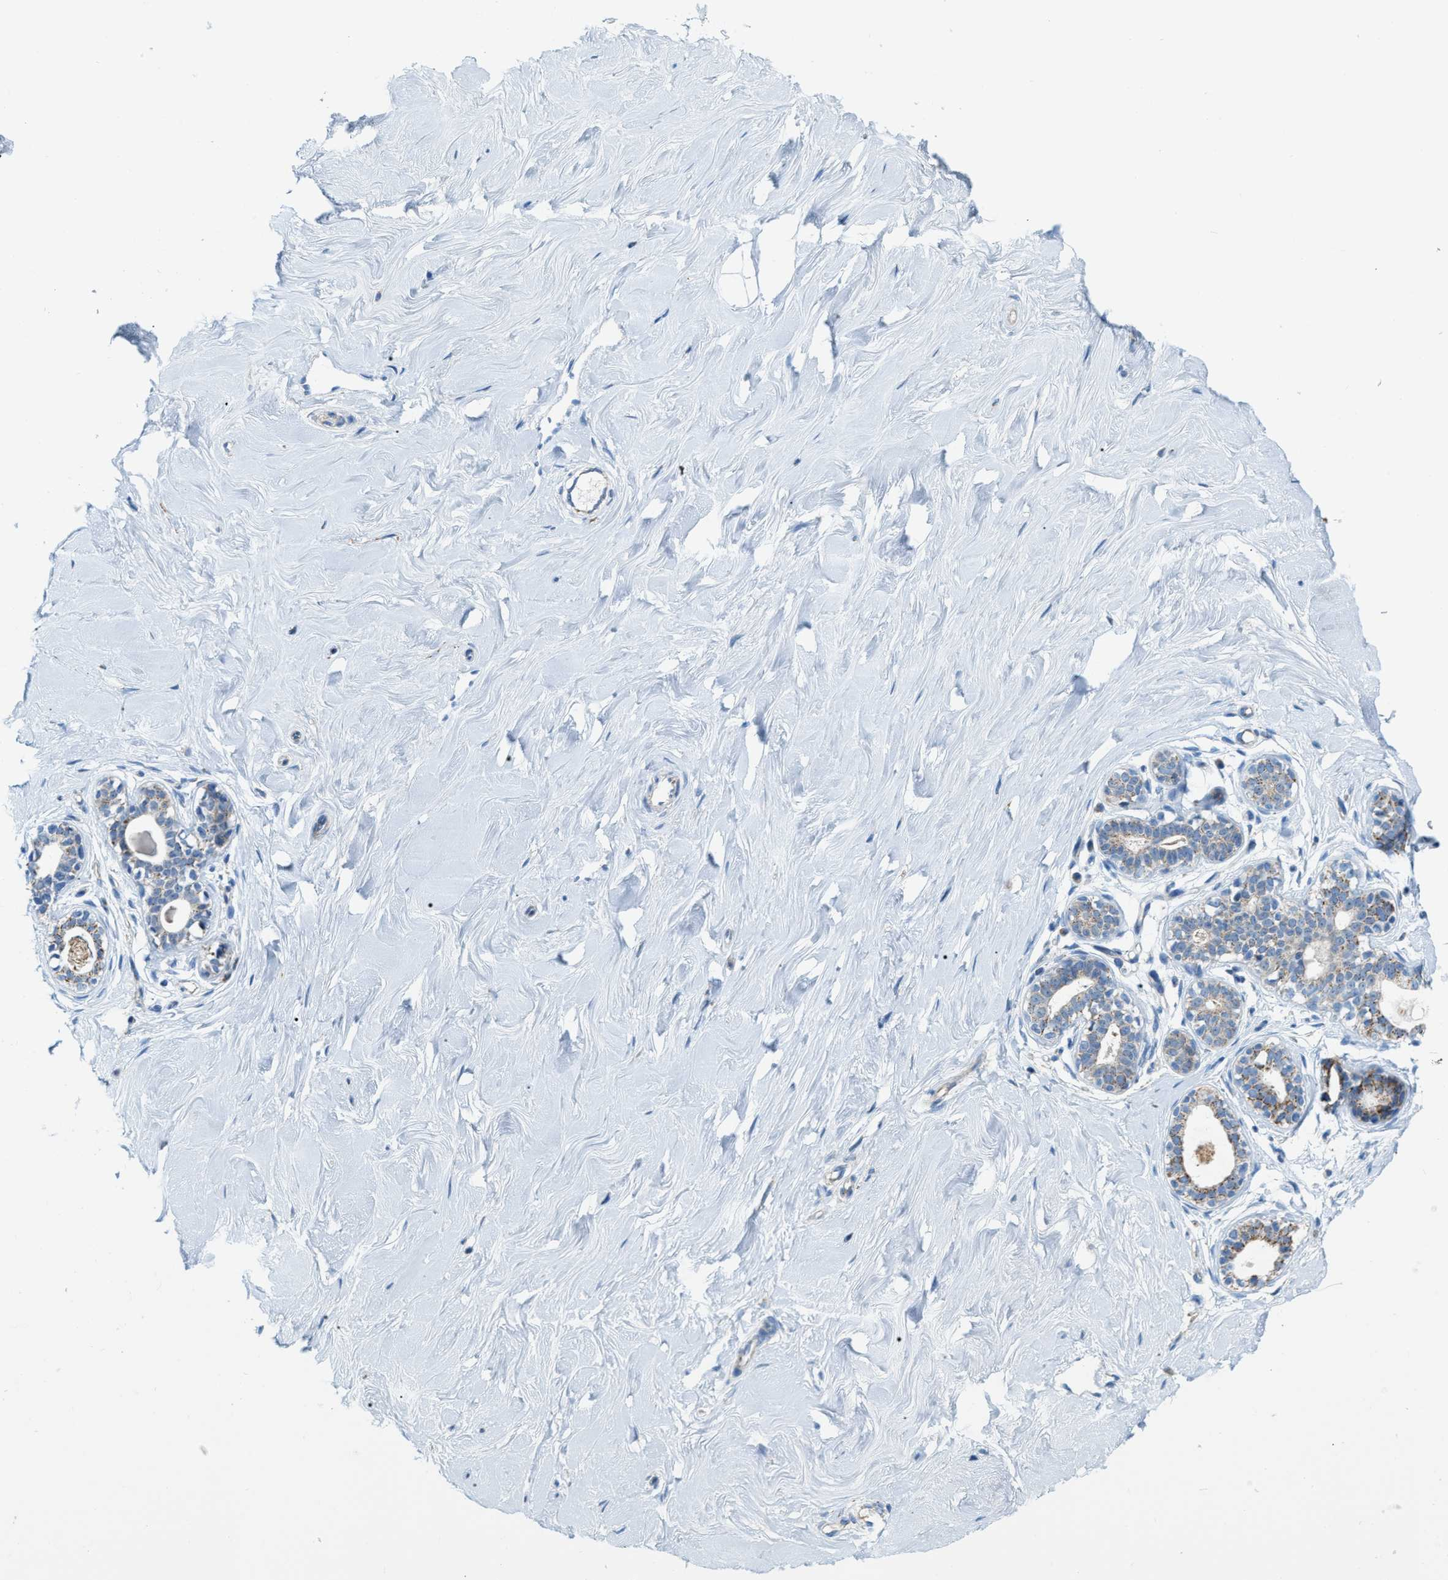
{"staining": {"intensity": "negative", "quantity": "none", "location": "none"}, "tissue": "breast", "cell_type": "Adipocytes", "image_type": "normal", "snomed": [{"axis": "morphology", "description": "Normal tissue, NOS"}, {"axis": "topography", "description": "Breast"}], "caption": "A photomicrograph of human breast is negative for staining in adipocytes. The staining is performed using DAB (3,3'-diaminobenzidine) brown chromogen with nuclei counter-stained in using hematoxylin.", "gene": "JADE1", "patient": {"sex": "female", "age": 23}}